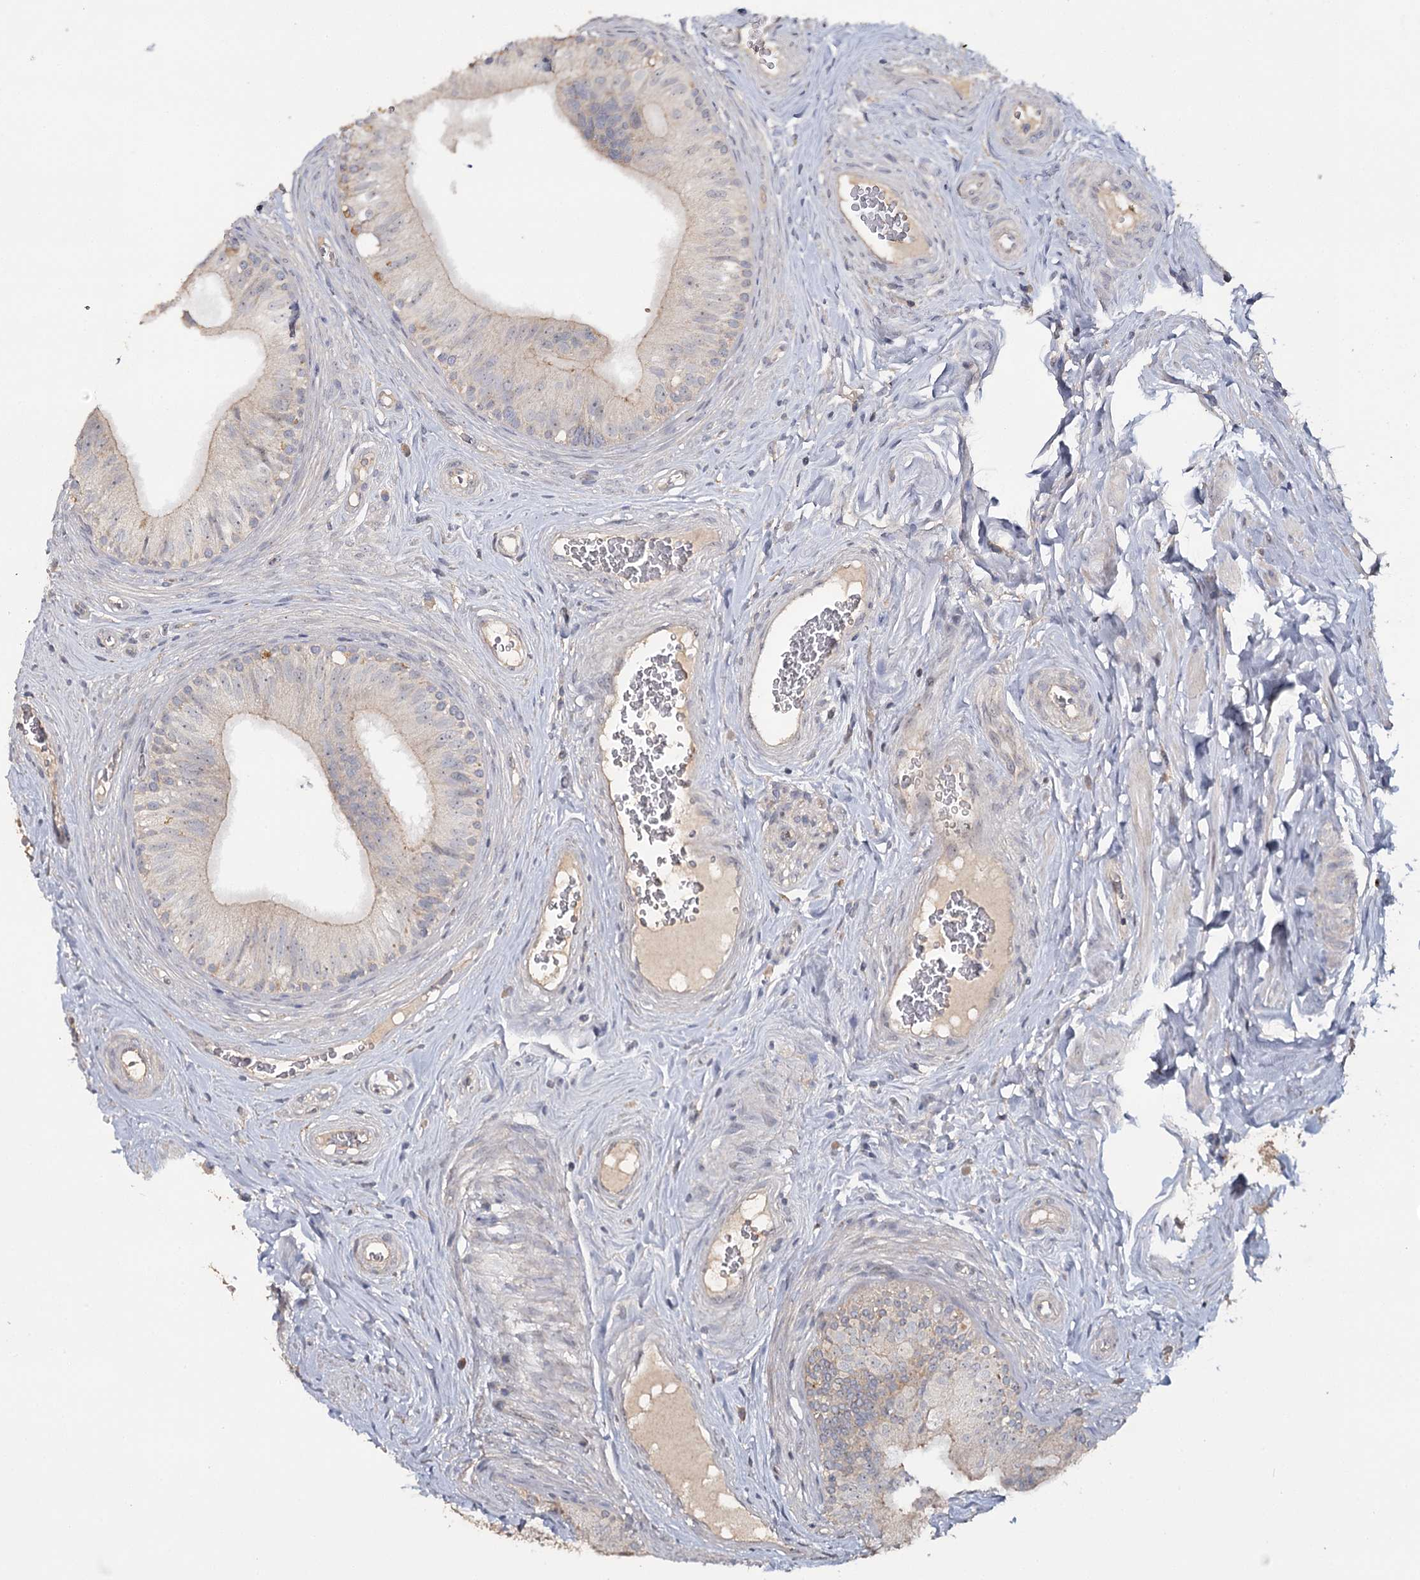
{"staining": {"intensity": "weak", "quantity": "<25%", "location": "cytoplasmic/membranous"}, "tissue": "epididymis", "cell_type": "Glandular cells", "image_type": "normal", "snomed": [{"axis": "morphology", "description": "Normal tissue, NOS"}, {"axis": "topography", "description": "Epididymis"}], "caption": "Glandular cells are negative for protein expression in unremarkable human epididymis.", "gene": "ANGPTL5", "patient": {"sex": "male", "age": 46}}